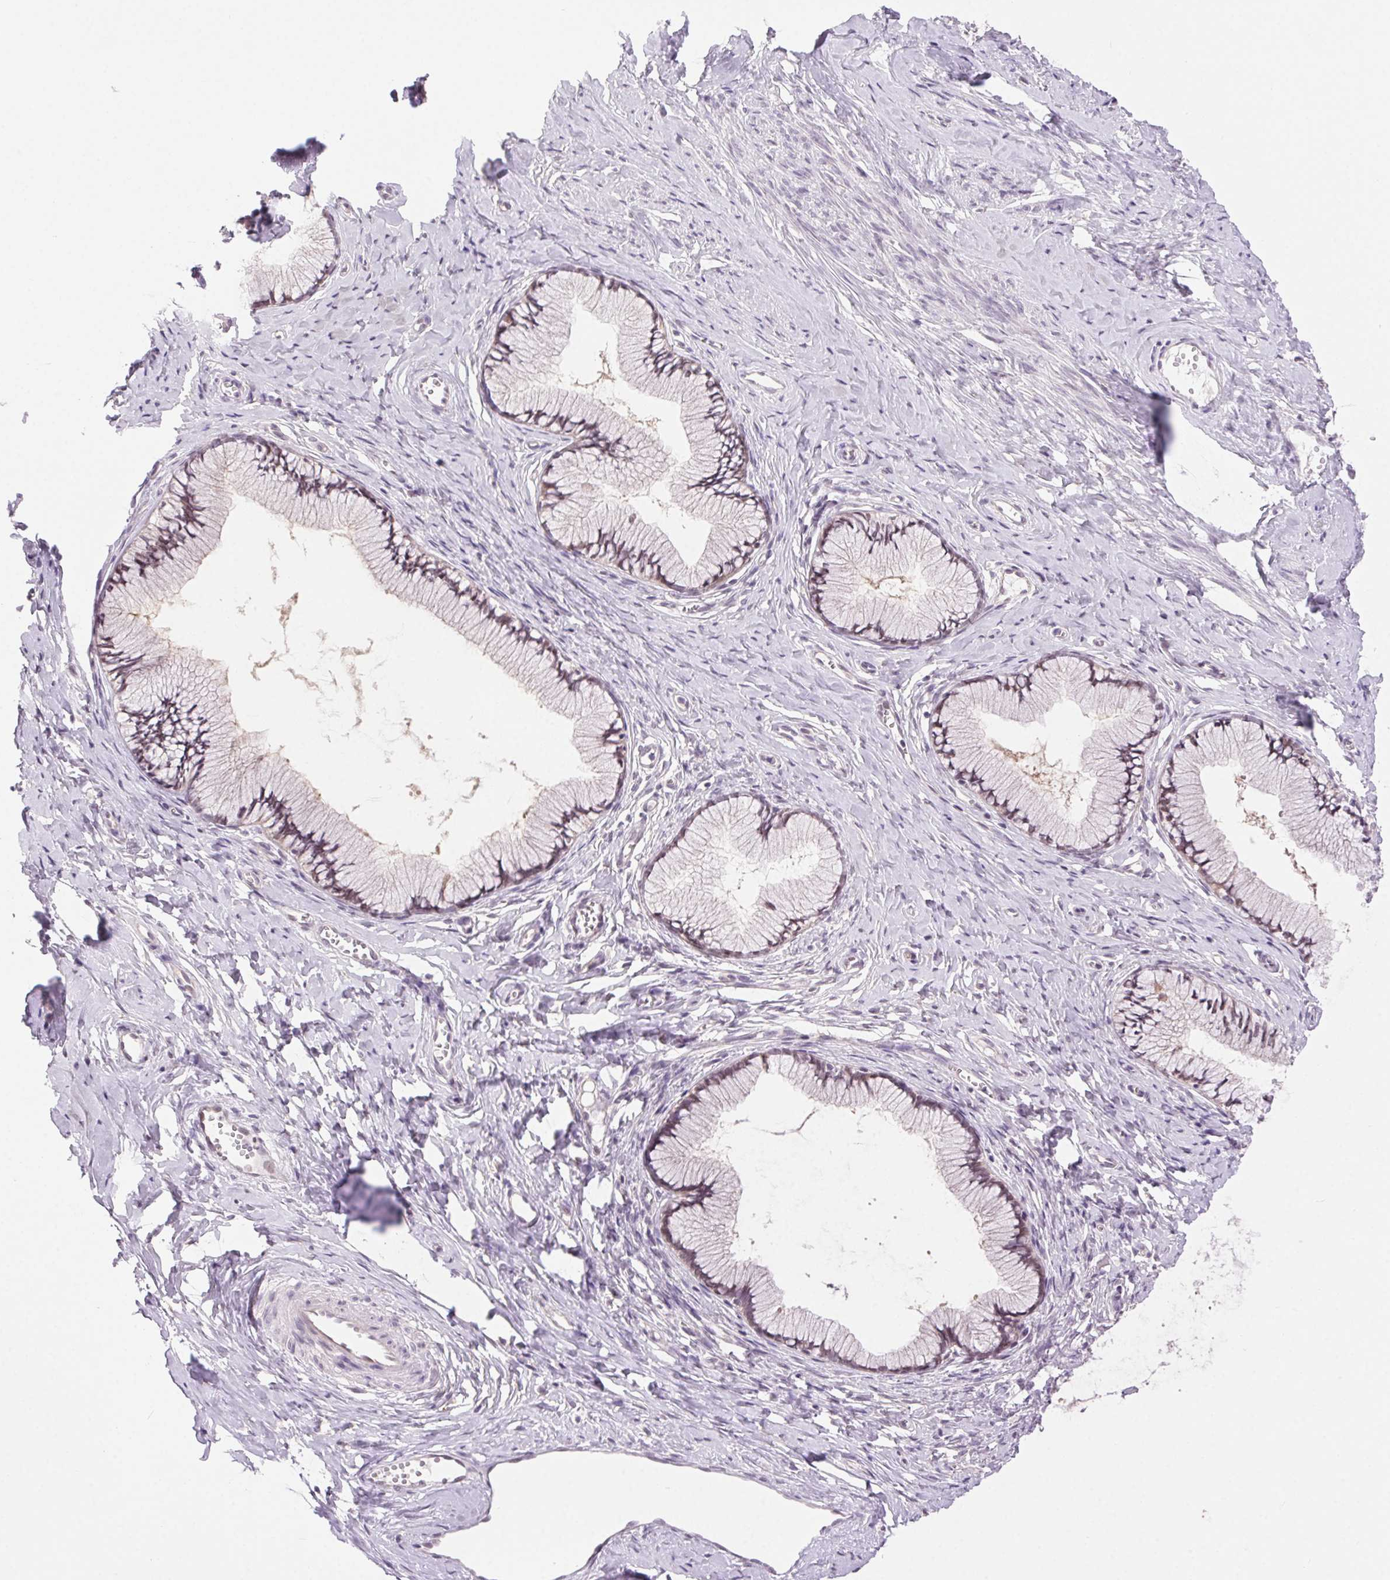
{"staining": {"intensity": "weak", "quantity": "25%-75%", "location": "nuclear"}, "tissue": "cervix", "cell_type": "Glandular cells", "image_type": "normal", "snomed": [{"axis": "morphology", "description": "Normal tissue, NOS"}, {"axis": "topography", "description": "Cervix"}], "caption": "Protein analysis of normal cervix shows weak nuclear expression in about 25%-75% of glandular cells. Using DAB (brown) and hematoxylin (blue) stains, captured at high magnification using brightfield microscopy.", "gene": "SYT11", "patient": {"sex": "female", "age": 40}}